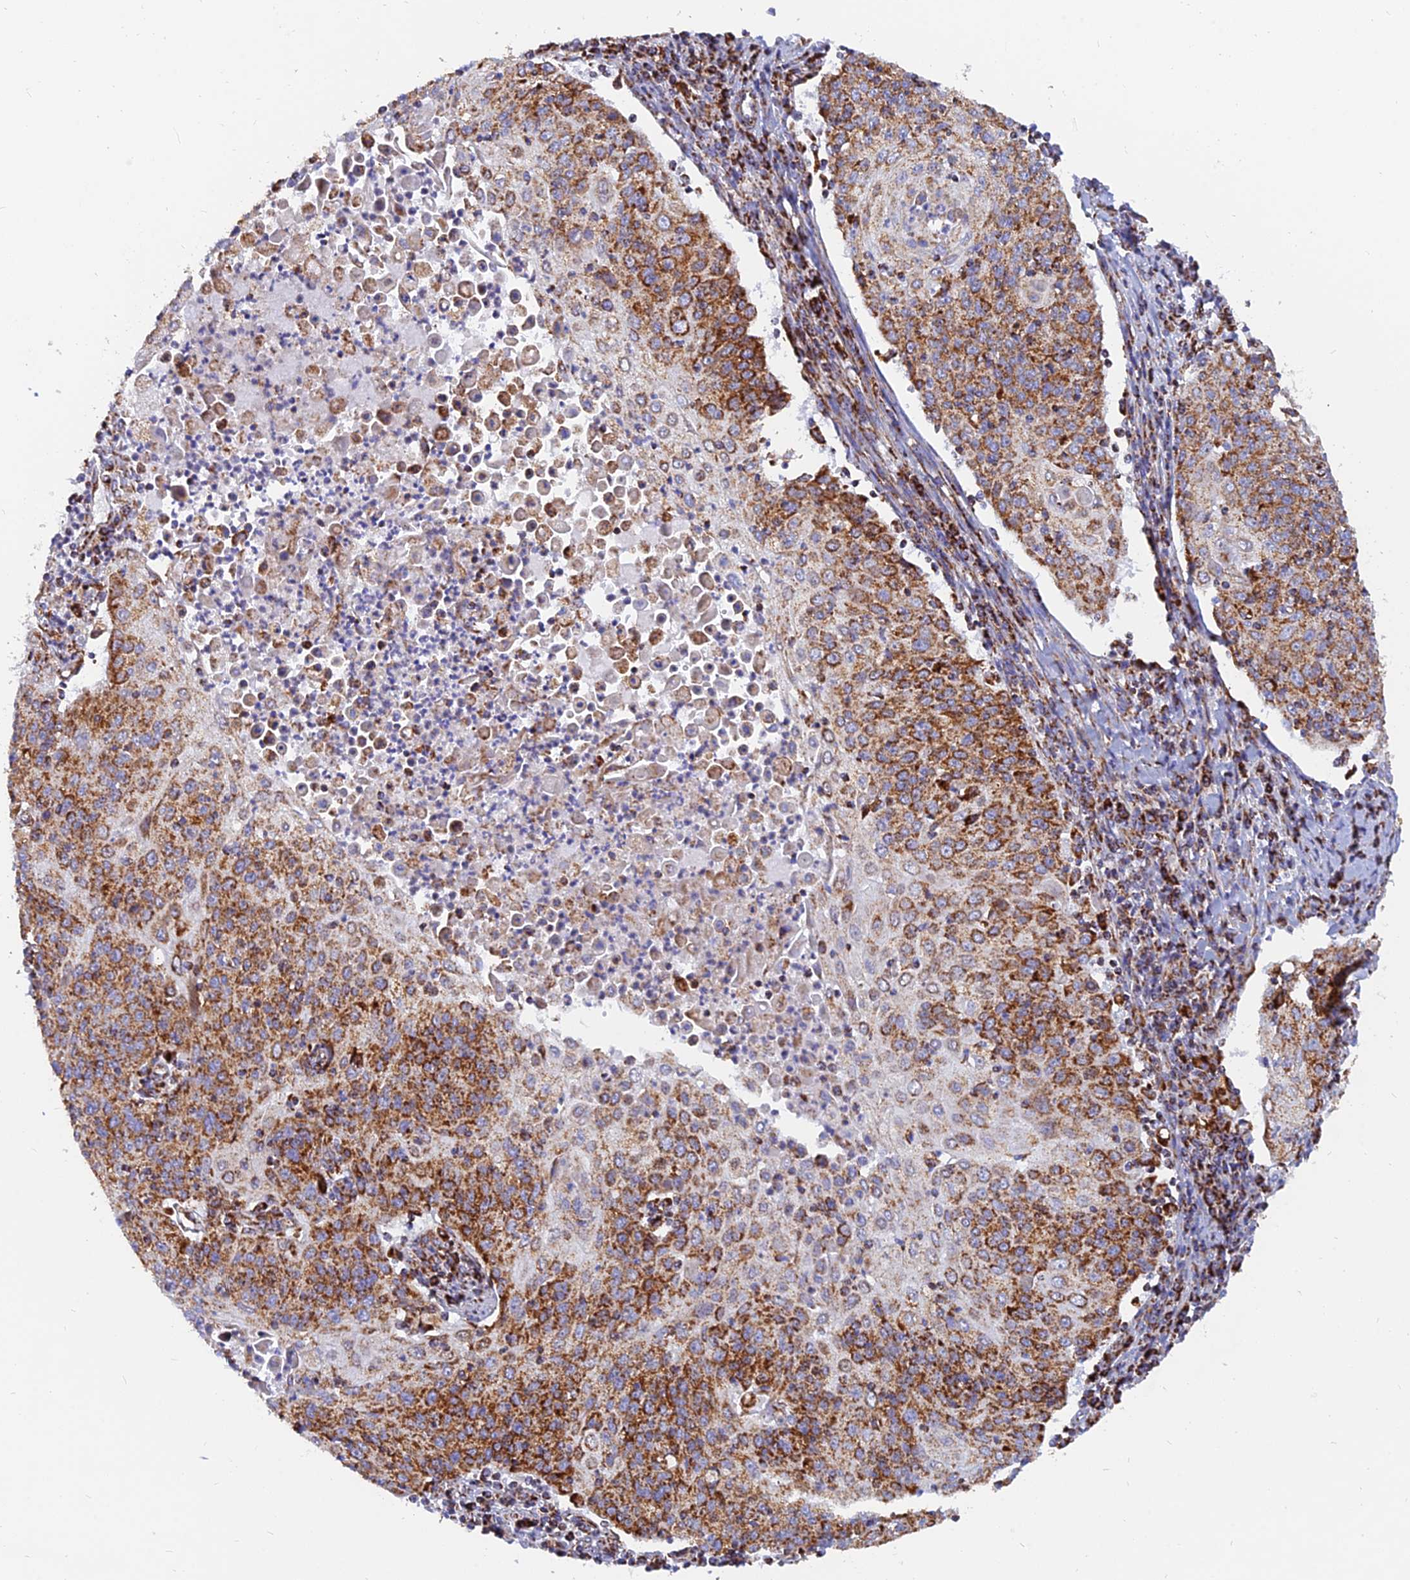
{"staining": {"intensity": "strong", "quantity": ">75%", "location": "cytoplasmic/membranous"}, "tissue": "cervical cancer", "cell_type": "Tumor cells", "image_type": "cancer", "snomed": [{"axis": "morphology", "description": "Squamous cell carcinoma, NOS"}, {"axis": "topography", "description": "Cervix"}], "caption": "Immunohistochemistry (IHC) staining of cervical squamous cell carcinoma, which shows high levels of strong cytoplasmic/membranous staining in approximately >75% of tumor cells indicating strong cytoplasmic/membranous protein staining. The staining was performed using DAB (brown) for protein detection and nuclei were counterstained in hematoxylin (blue).", "gene": "NDUFB6", "patient": {"sex": "female", "age": 48}}